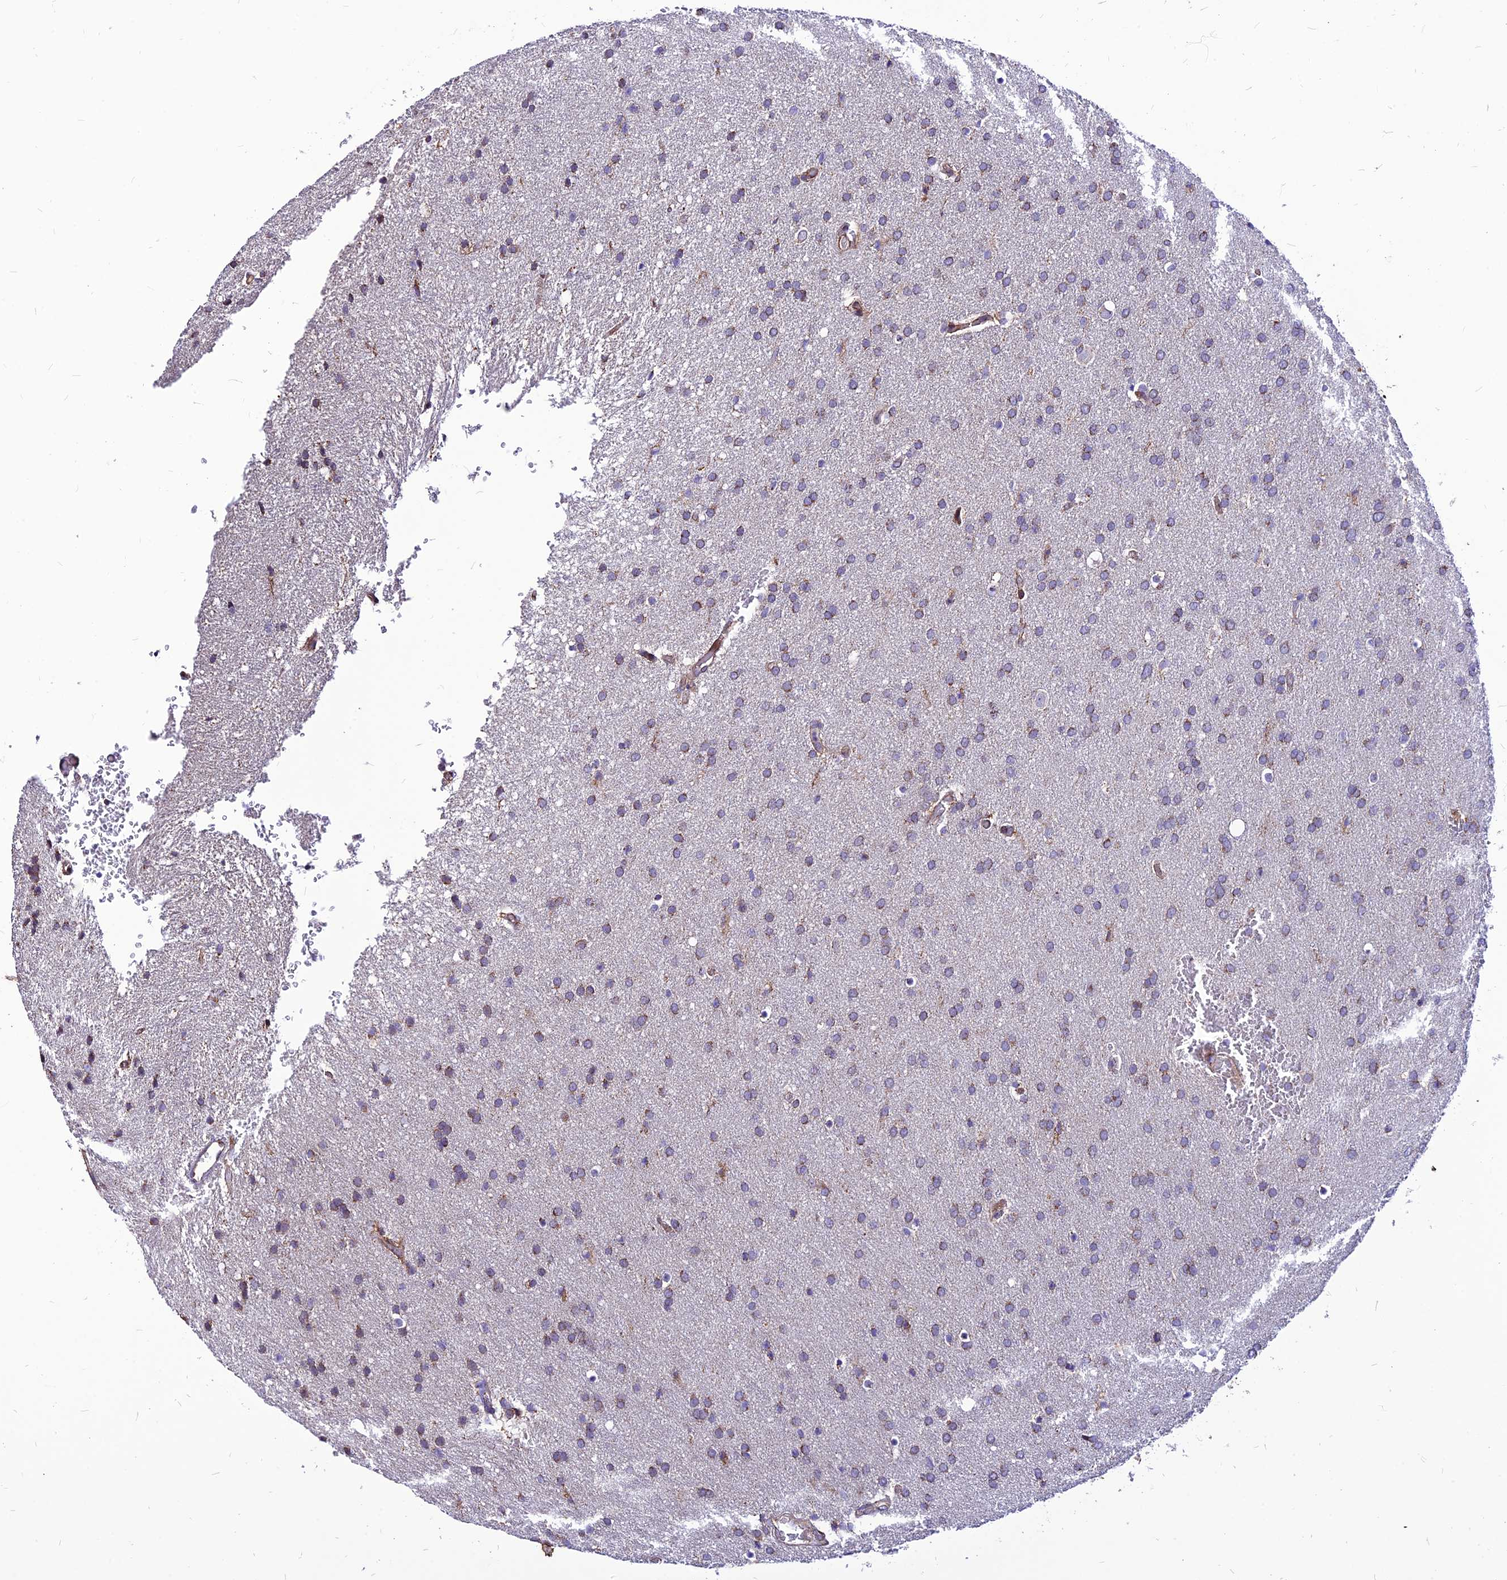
{"staining": {"intensity": "moderate", "quantity": "<25%", "location": "cytoplasmic/membranous"}, "tissue": "glioma", "cell_type": "Tumor cells", "image_type": "cancer", "snomed": [{"axis": "morphology", "description": "Glioma, malignant, Low grade"}, {"axis": "topography", "description": "Brain"}], "caption": "Immunohistochemical staining of malignant low-grade glioma exhibits moderate cytoplasmic/membranous protein positivity in about <25% of tumor cells.", "gene": "ECI1", "patient": {"sex": "female", "age": 32}}